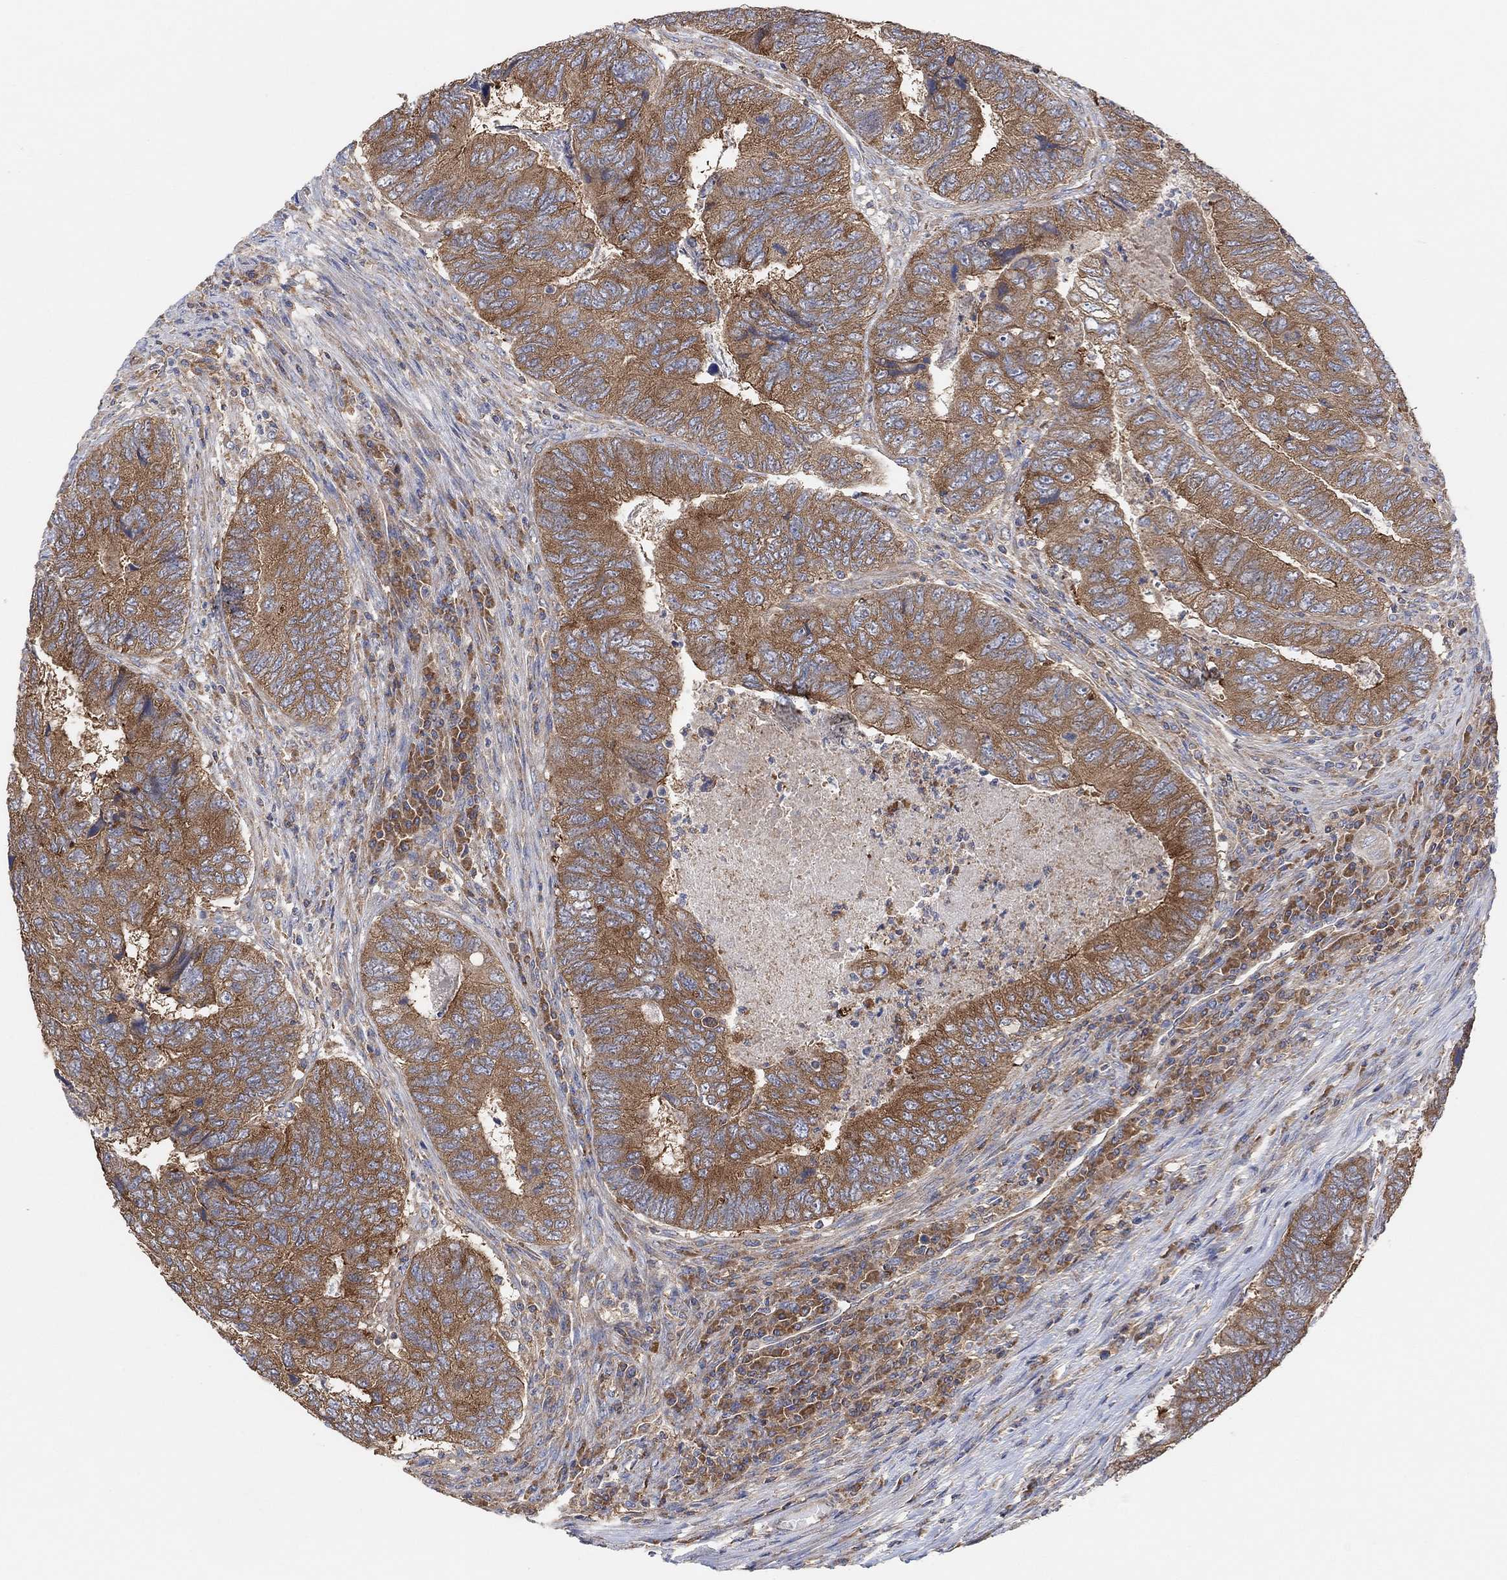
{"staining": {"intensity": "moderate", "quantity": ">75%", "location": "cytoplasmic/membranous"}, "tissue": "colorectal cancer", "cell_type": "Tumor cells", "image_type": "cancer", "snomed": [{"axis": "morphology", "description": "Adenocarcinoma, NOS"}, {"axis": "topography", "description": "Colon"}], "caption": "Immunohistochemistry (IHC) (DAB) staining of adenocarcinoma (colorectal) shows moderate cytoplasmic/membranous protein staining in approximately >75% of tumor cells.", "gene": "BLOC1S3", "patient": {"sex": "female", "age": 67}}